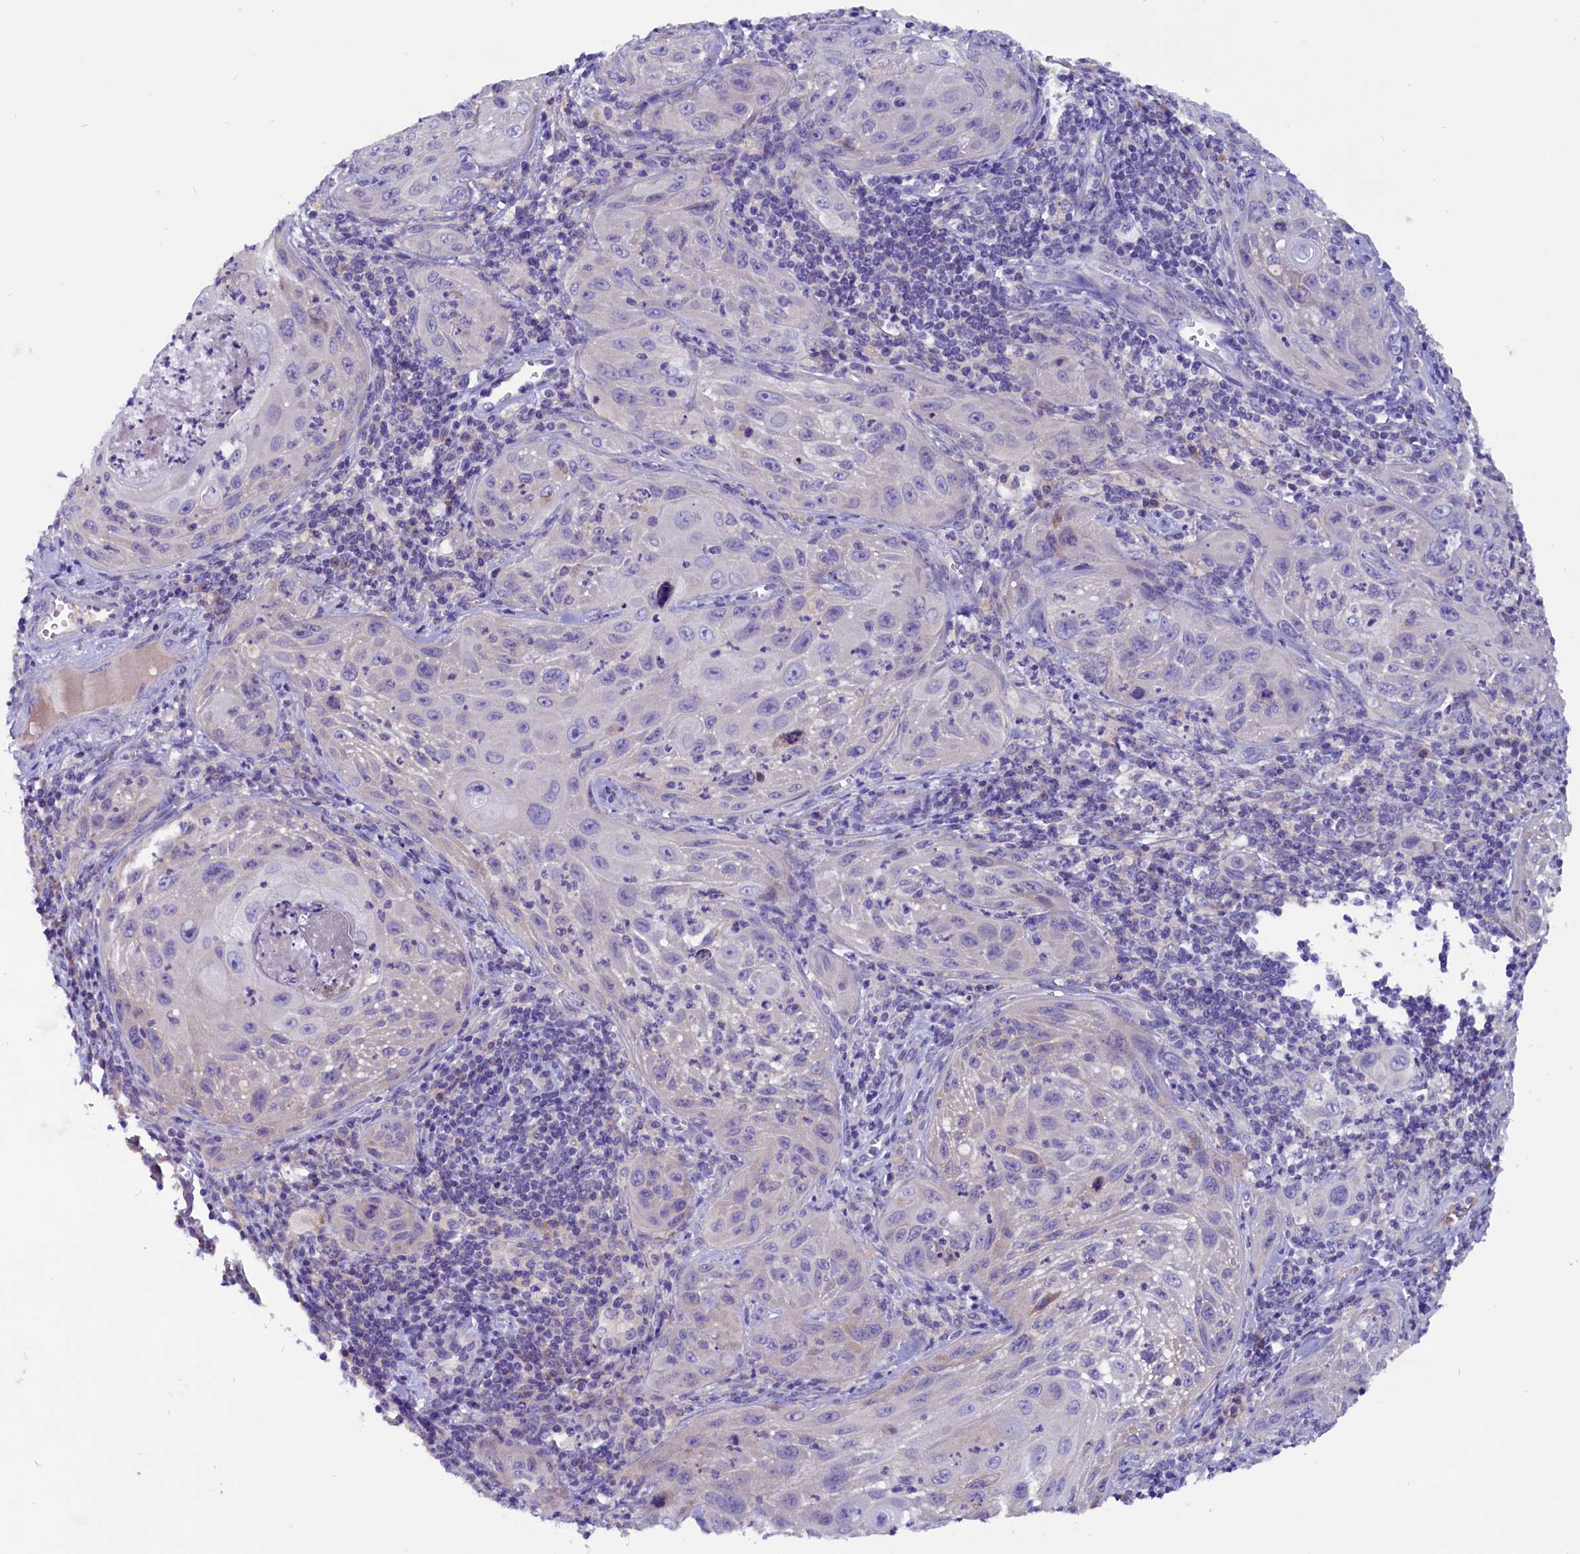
{"staining": {"intensity": "negative", "quantity": "none", "location": "none"}, "tissue": "cervical cancer", "cell_type": "Tumor cells", "image_type": "cancer", "snomed": [{"axis": "morphology", "description": "Squamous cell carcinoma, NOS"}, {"axis": "topography", "description": "Cervix"}], "caption": "Photomicrograph shows no significant protein staining in tumor cells of cervical cancer.", "gene": "CCBE1", "patient": {"sex": "female", "age": 42}}